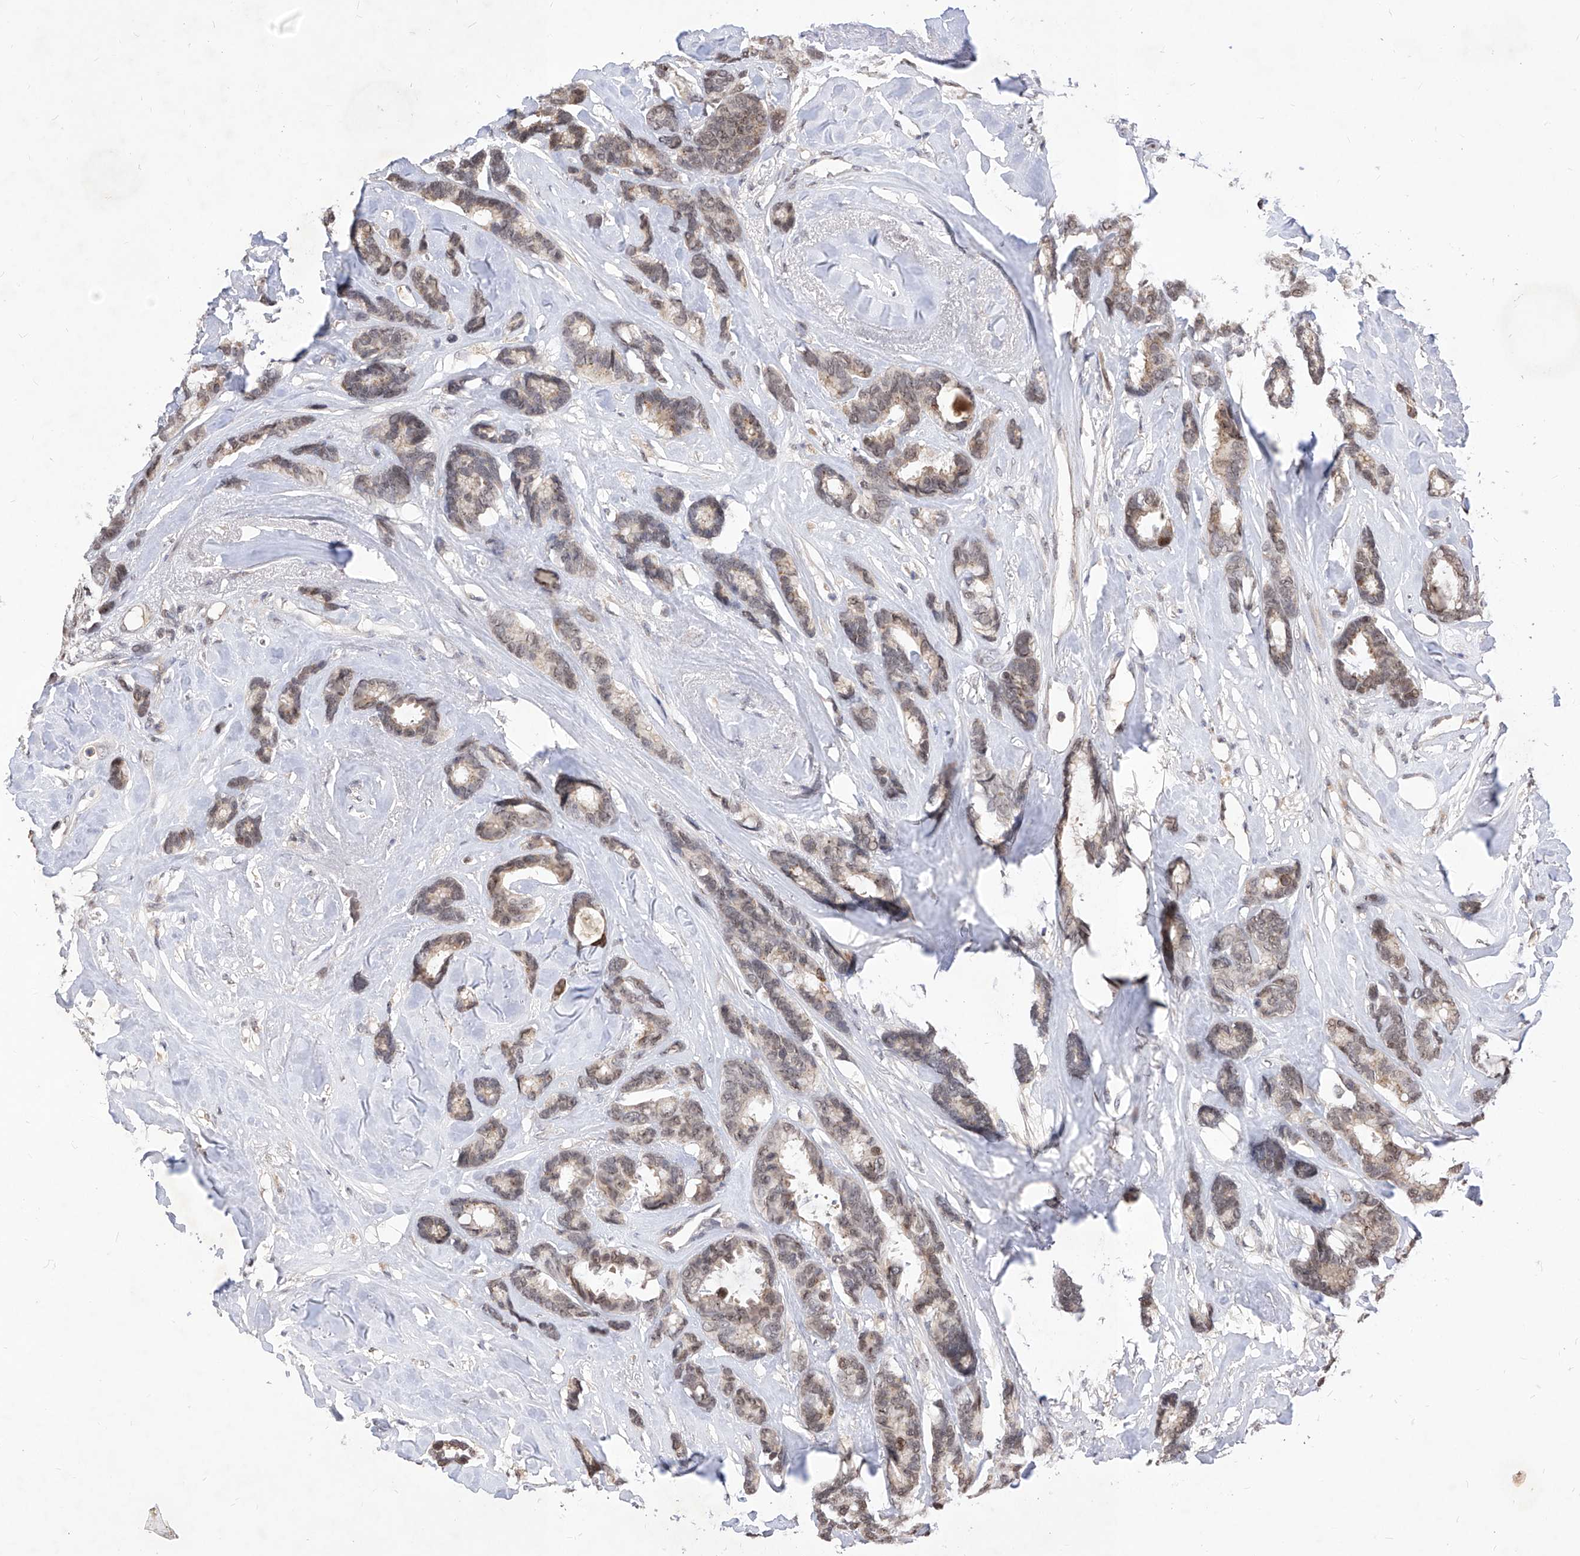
{"staining": {"intensity": "weak", "quantity": "25%-75%", "location": "nuclear"}, "tissue": "breast cancer", "cell_type": "Tumor cells", "image_type": "cancer", "snomed": [{"axis": "morphology", "description": "Duct carcinoma"}, {"axis": "topography", "description": "Breast"}], "caption": "A photomicrograph of invasive ductal carcinoma (breast) stained for a protein shows weak nuclear brown staining in tumor cells. Nuclei are stained in blue.", "gene": "LGR4", "patient": {"sex": "female", "age": 87}}